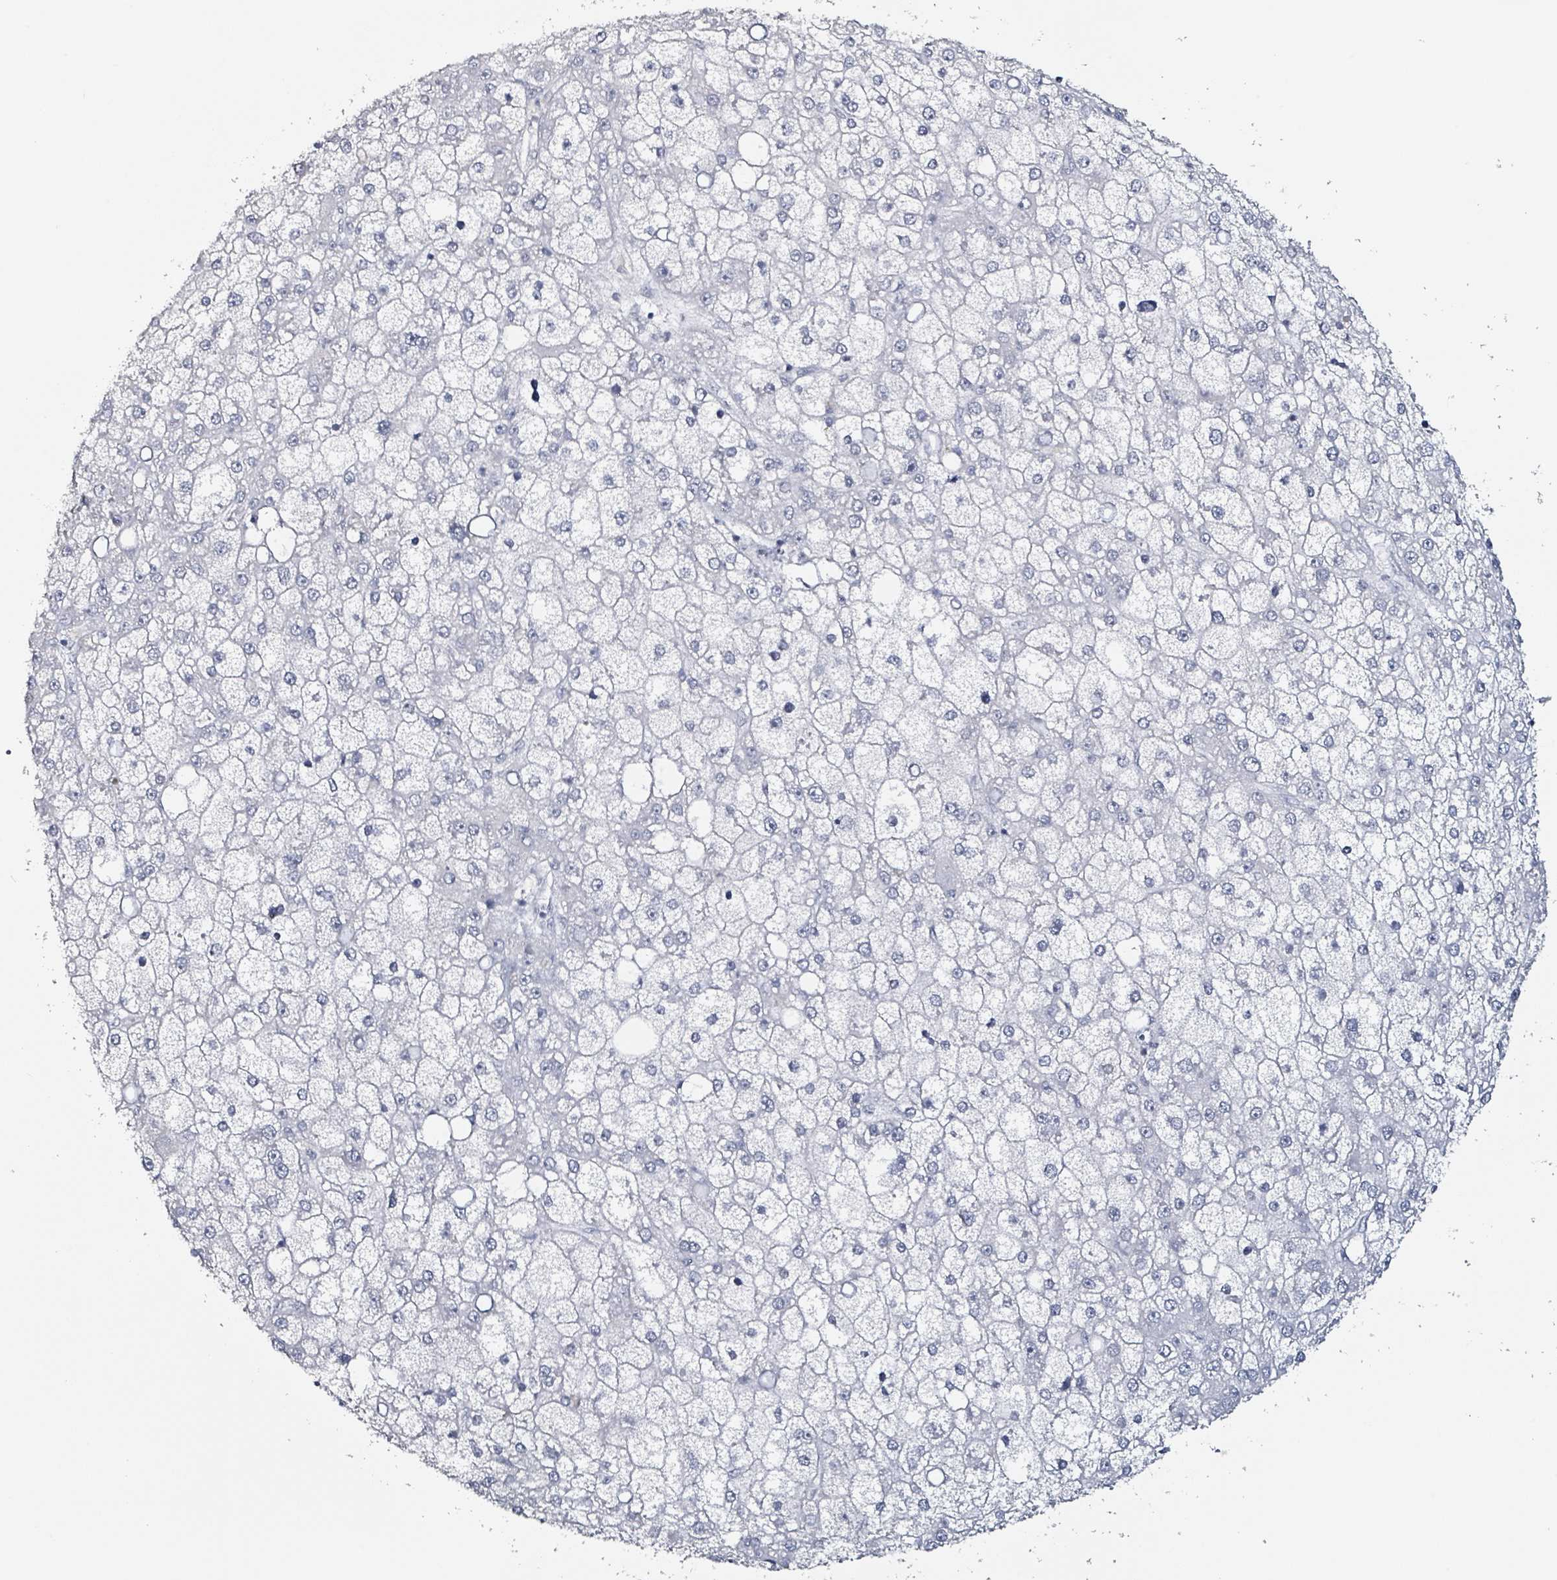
{"staining": {"intensity": "negative", "quantity": "none", "location": "none"}, "tissue": "liver cancer", "cell_type": "Tumor cells", "image_type": "cancer", "snomed": [{"axis": "morphology", "description": "Carcinoma, Hepatocellular, NOS"}, {"axis": "topography", "description": "Liver"}], "caption": "High magnification brightfield microscopy of liver cancer (hepatocellular carcinoma) stained with DAB (brown) and counterstained with hematoxylin (blue): tumor cells show no significant expression.", "gene": "CA9", "patient": {"sex": "male", "age": 67}}